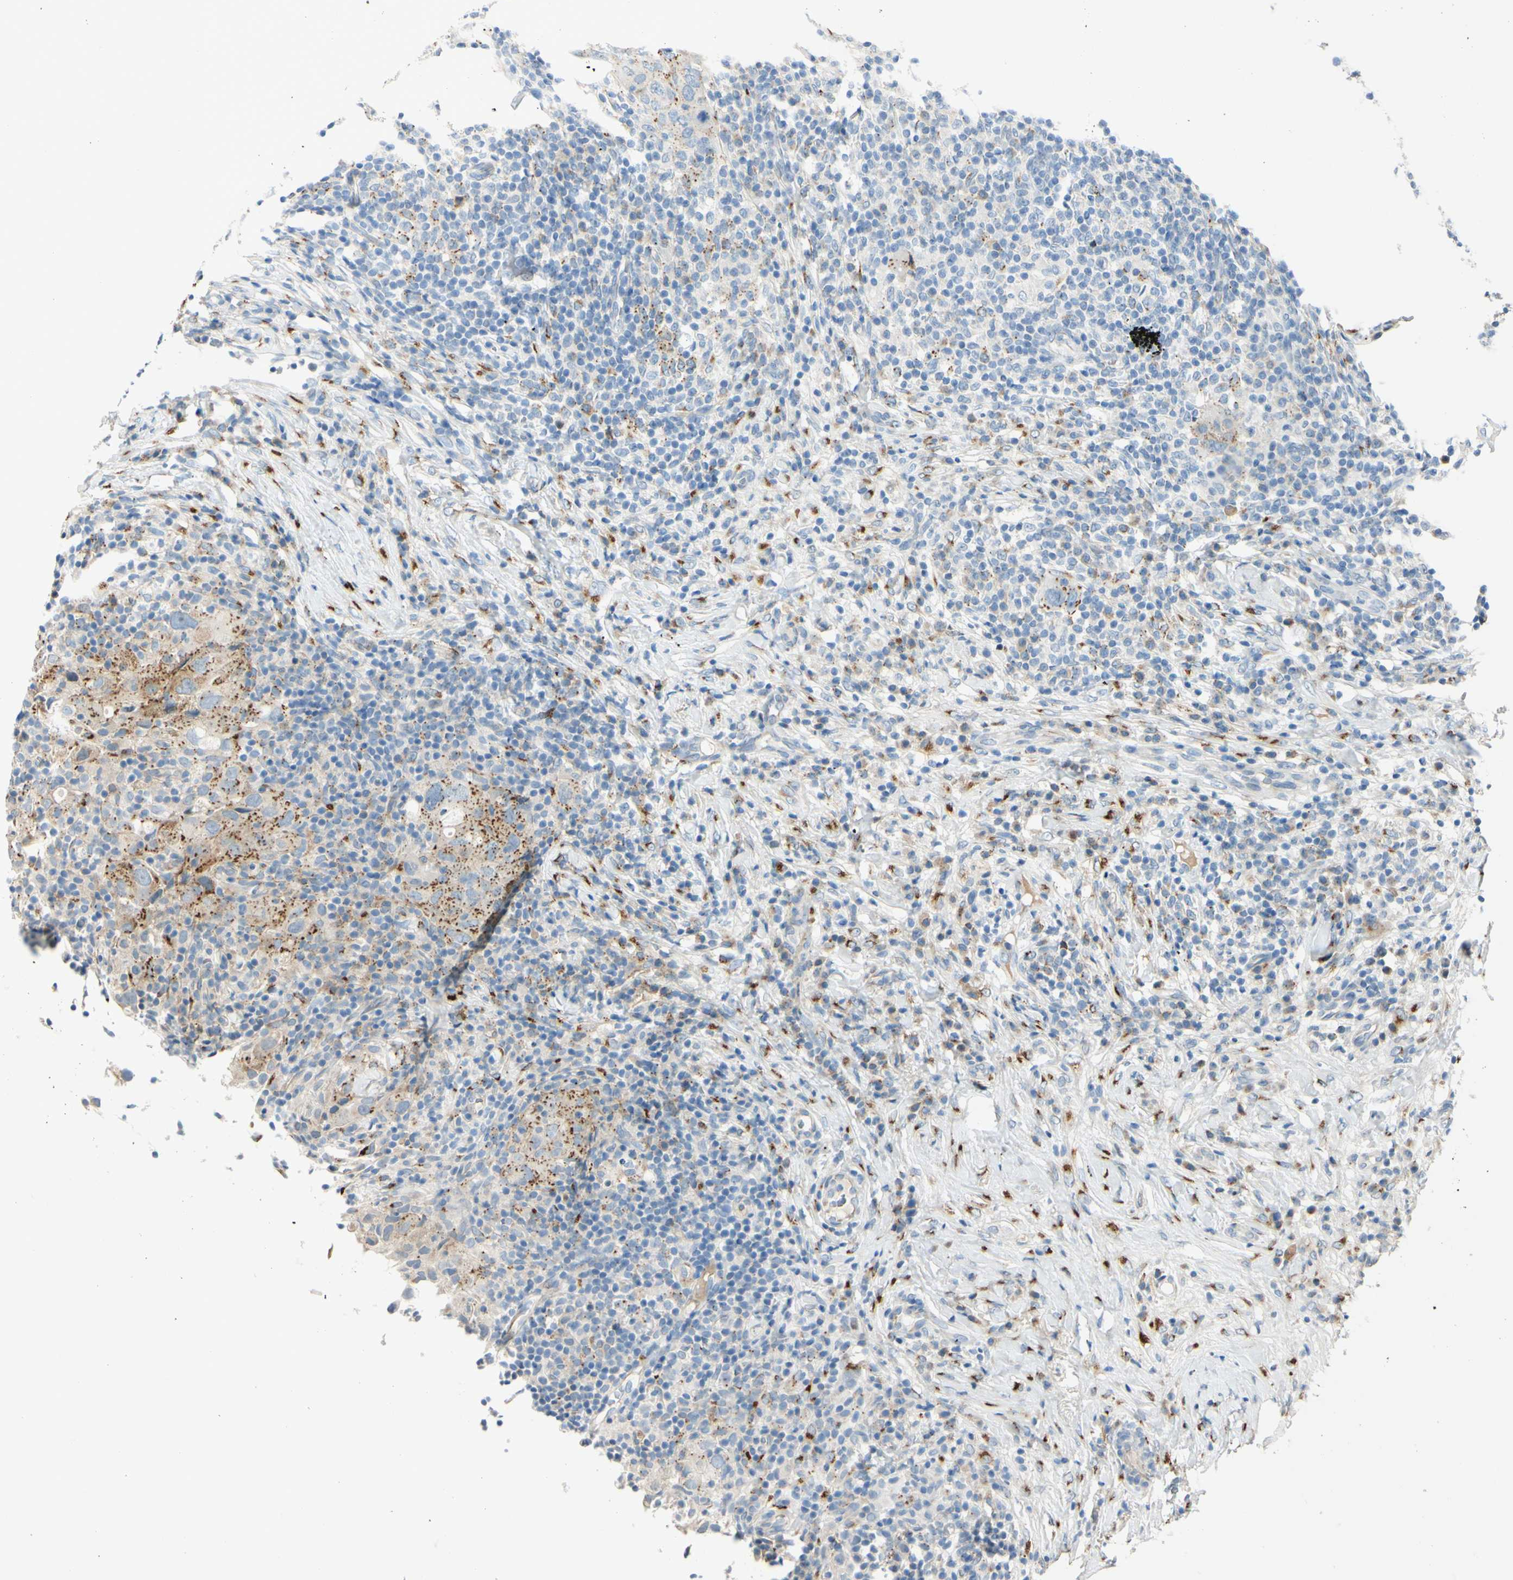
{"staining": {"intensity": "strong", "quantity": ">75%", "location": "cytoplasmic/membranous"}, "tissue": "breast cancer", "cell_type": "Tumor cells", "image_type": "cancer", "snomed": [{"axis": "morphology", "description": "Duct carcinoma"}, {"axis": "topography", "description": "Breast"}], "caption": "Immunohistochemical staining of breast cancer reveals strong cytoplasmic/membranous protein expression in about >75% of tumor cells. The staining was performed using DAB, with brown indicating positive protein expression. Nuclei are stained blue with hematoxylin.", "gene": "GALNT5", "patient": {"sex": "female", "age": 37}}